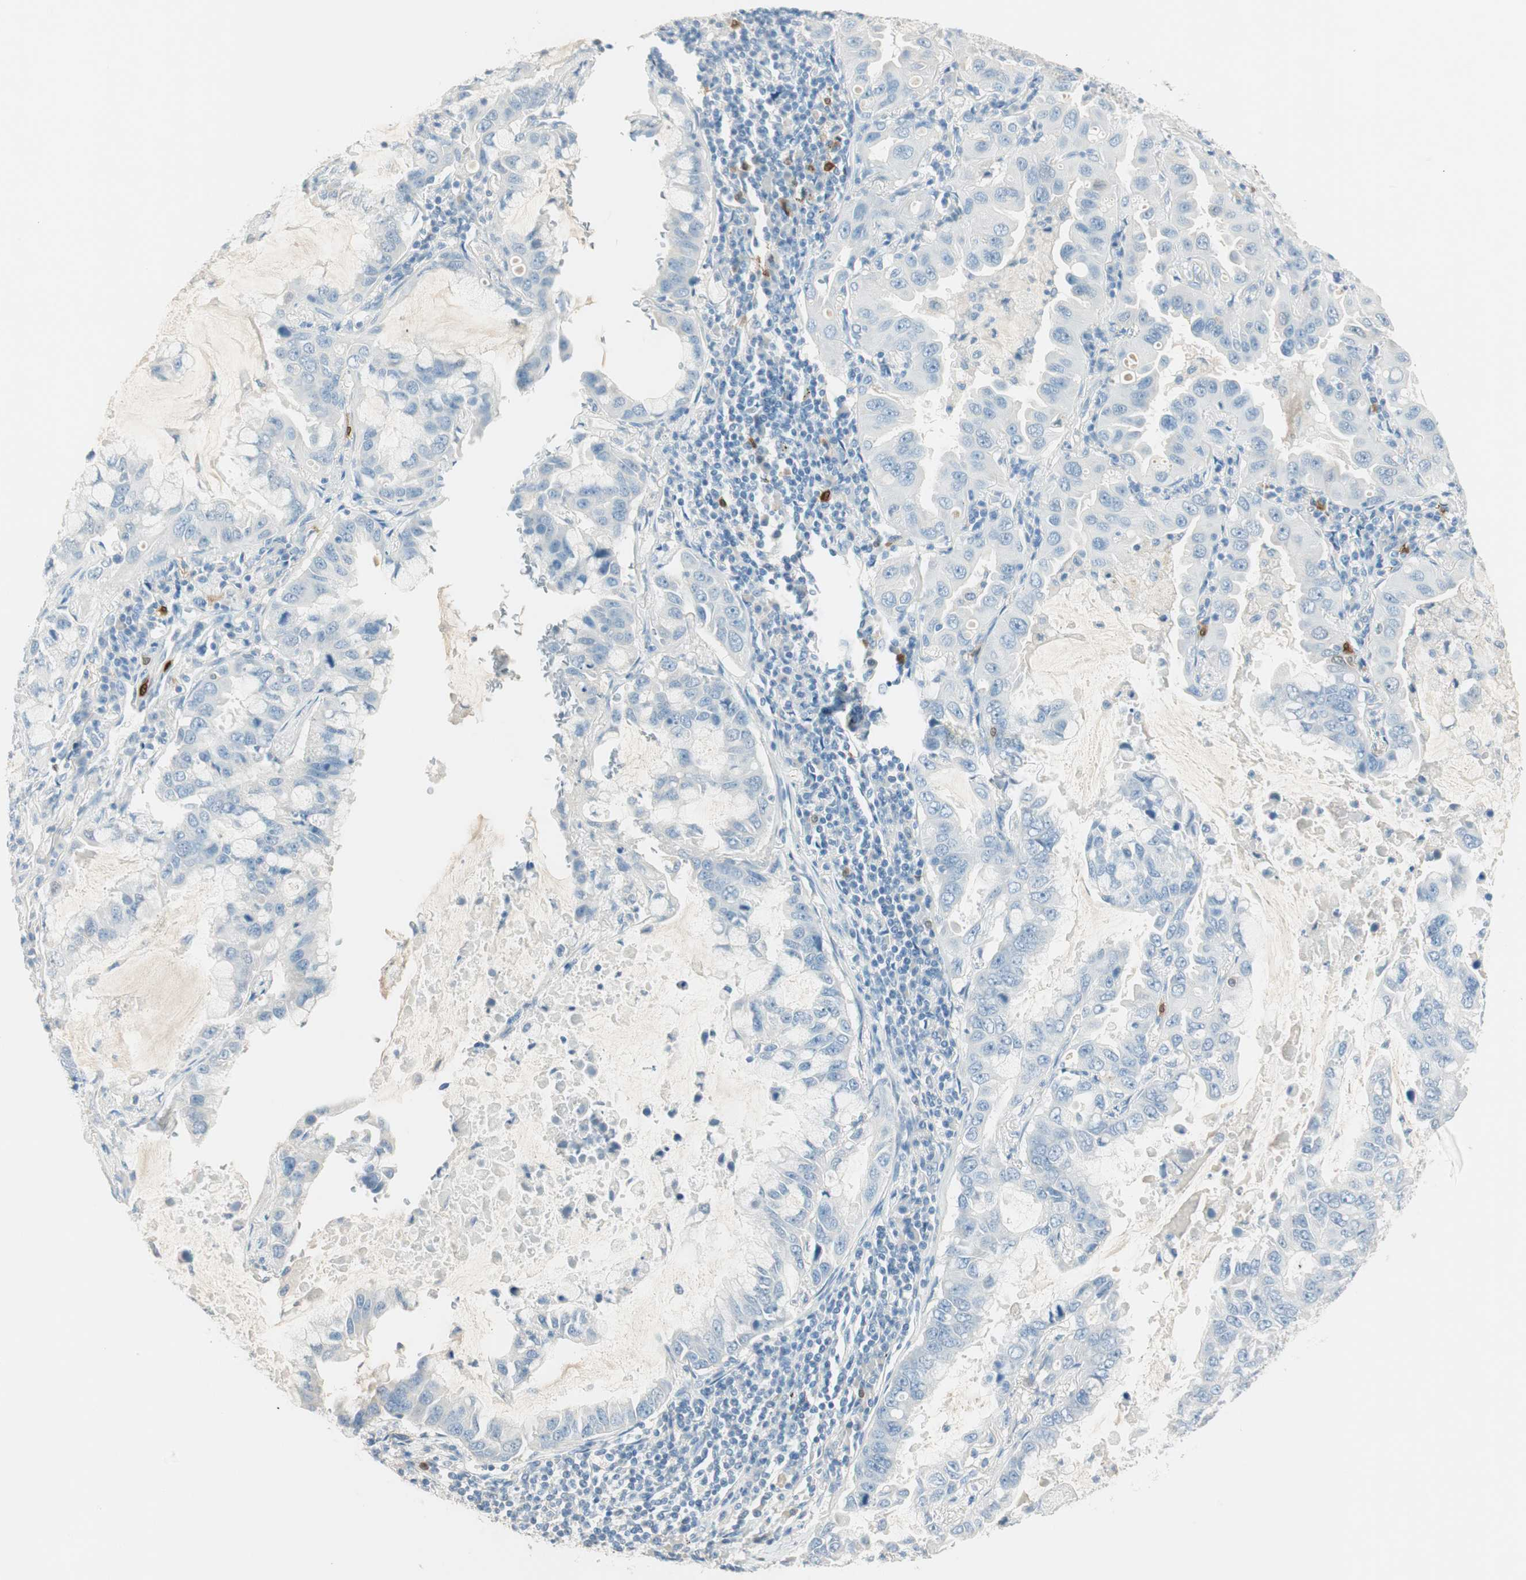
{"staining": {"intensity": "negative", "quantity": "none", "location": "none"}, "tissue": "lung cancer", "cell_type": "Tumor cells", "image_type": "cancer", "snomed": [{"axis": "morphology", "description": "Adenocarcinoma, NOS"}, {"axis": "topography", "description": "Lung"}], "caption": "Tumor cells are negative for protein expression in human lung adenocarcinoma.", "gene": "HPGD", "patient": {"sex": "male", "age": 64}}